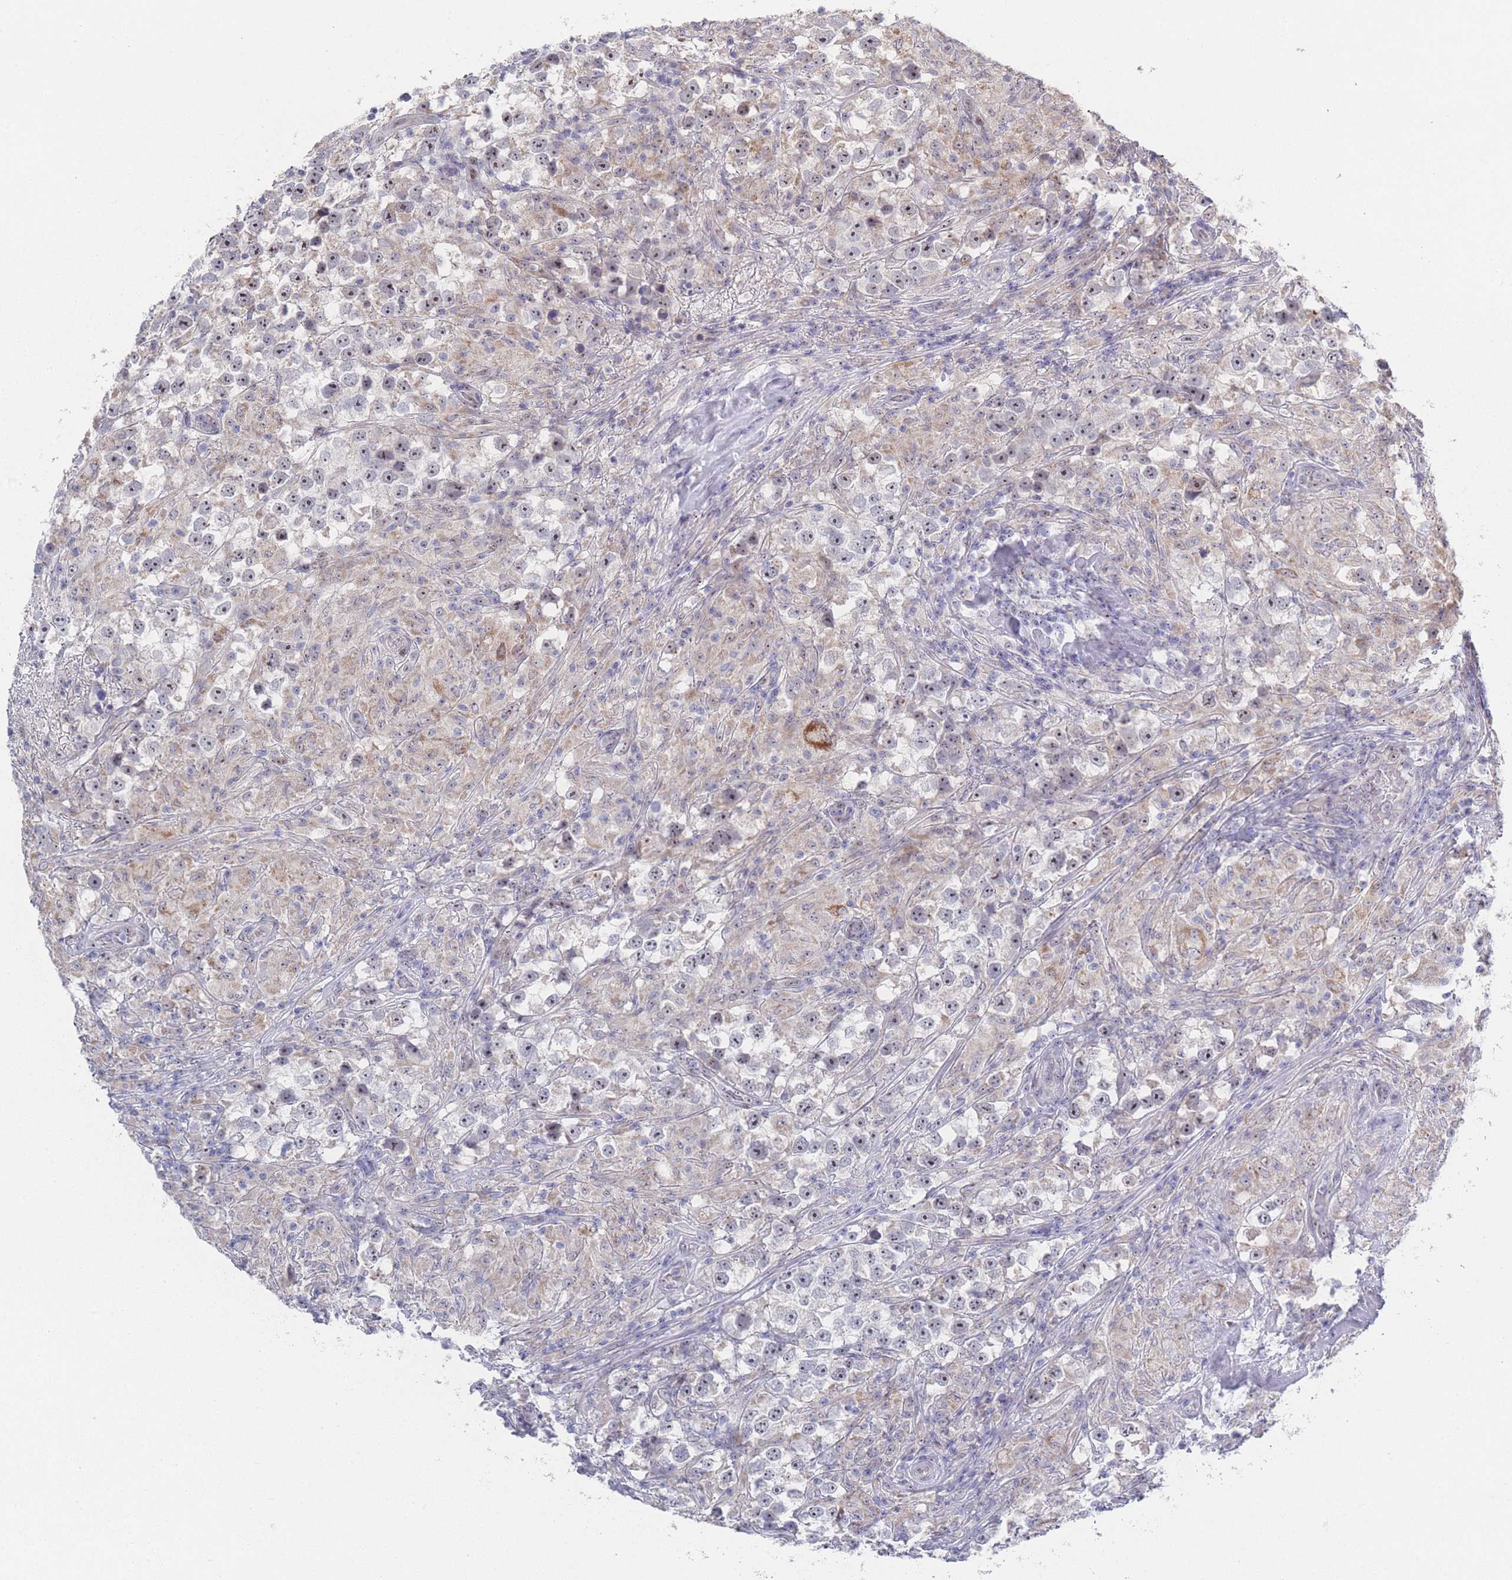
{"staining": {"intensity": "moderate", "quantity": "25%-75%", "location": "nuclear"}, "tissue": "testis cancer", "cell_type": "Tumor cells", "image_type": "cancer", "snomed": [{"axis": "morphology", "description": "Seminoma, NOS"}, {"axis": "topography", "description": "Testis"}], "caption": "Immunohistochemistry (IHC) histopathology image of neoplastic tissue: human seminoma (testis) stained using immunohistochemistry exhibits medium levels of moderate protein expression localized specifically in the nuclear of tumor cells, appearing as a nuclear brown color.", "gene": "ZNF142", "patient": {"sex": "male", "age": 46}}